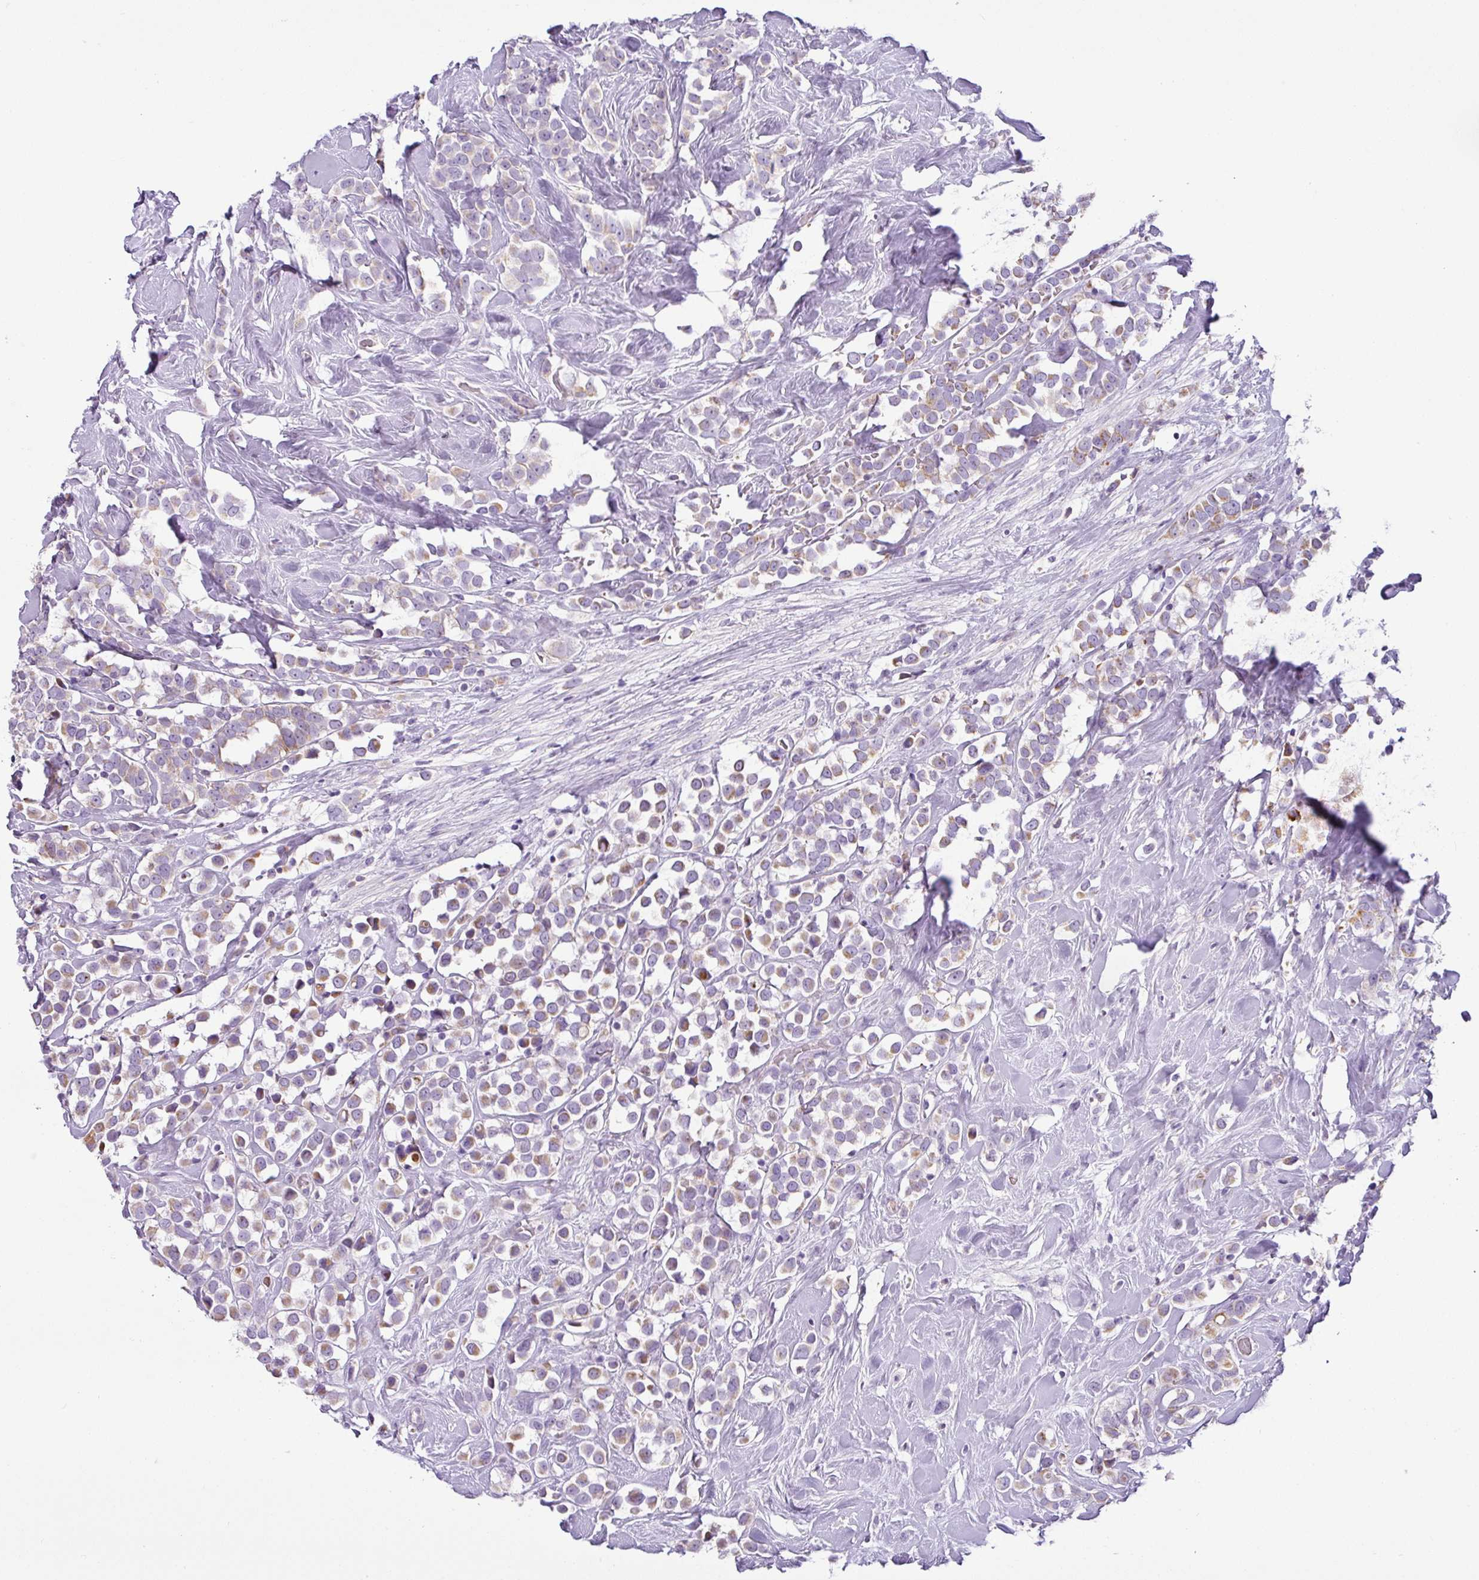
{"staining": {"intensity": "moderate", "quantity": "25%-75%", "location": "cytoplasmic/membranous"}, "tissue": "breast cancer", "cell_type": "Tumor cells", "image_type": "cancer", "snomed": [{"axis": "morphology", "description": "Duct carcinoma"}, {"axis": "topography", "description": "Breast"}], "caption": "Protein expression analysis of breast cancer reveals moderate cytoplasmic/membranous positivity in approximately 25%-75% of tumor cells.", "gene": "HMCN2", "patient": {"sex": "female", "age": 80}}